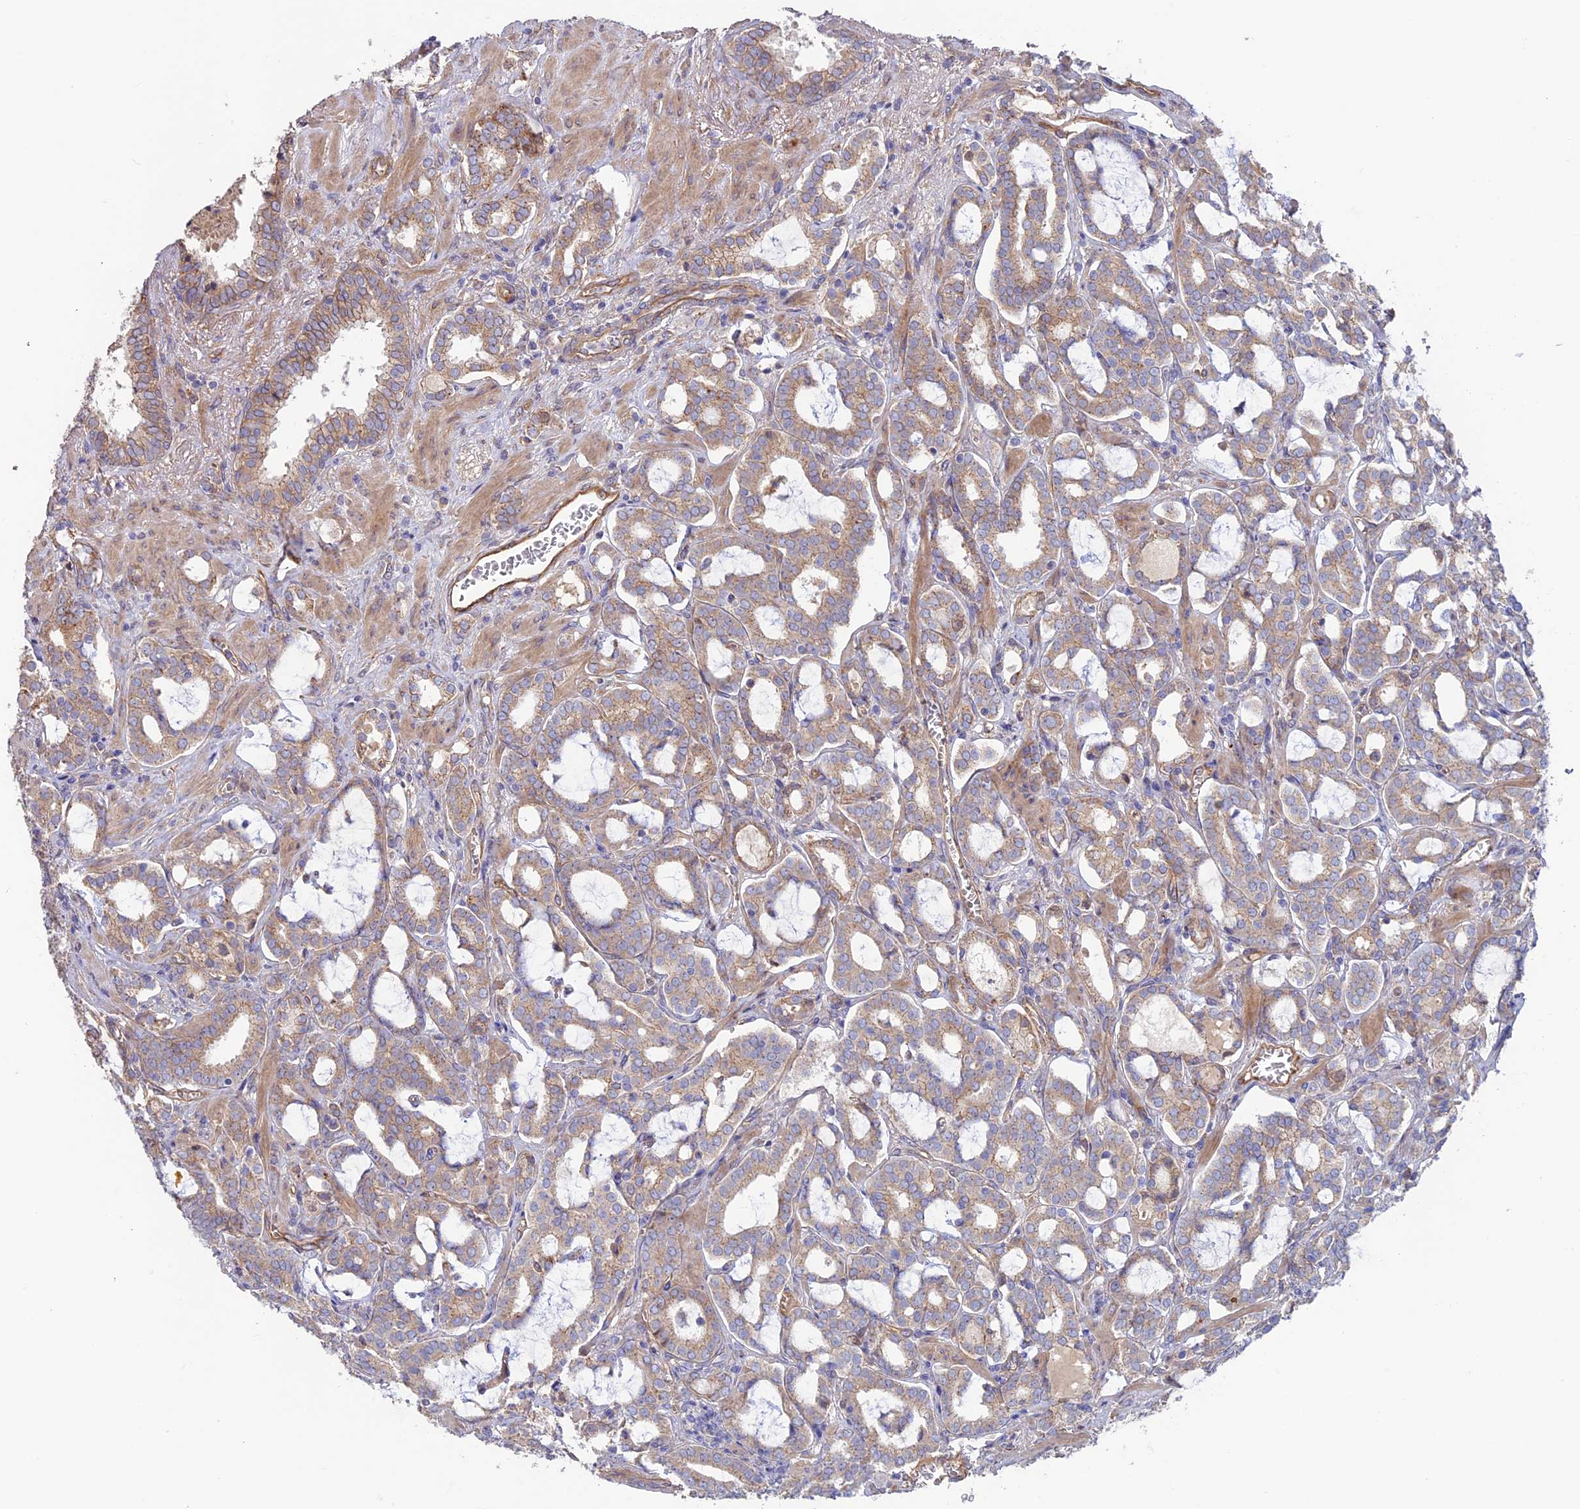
{"staining": {"intensity": "moderate", "quantity": ">75%", "location": "cytoplasmic/membranous"}, "tissue": "prostate cancer", "cell_type": "Tumor cells", "image_type": "cancer", "snomed": [{"axis": "morphology", "description": "Adenocarcinoma, High grade"}, {"axis": "topography", "description": "Prostate and seminal vesicle, NOS"}], "caption": "Immunohistochemical staining of human prostate cancer displays medium levels of moderate cytoplasmic/membranous expression in approximately >75% of tumor cells.", "gene": "DUS3L", "patient": {"sex": "male", "age": 67}}